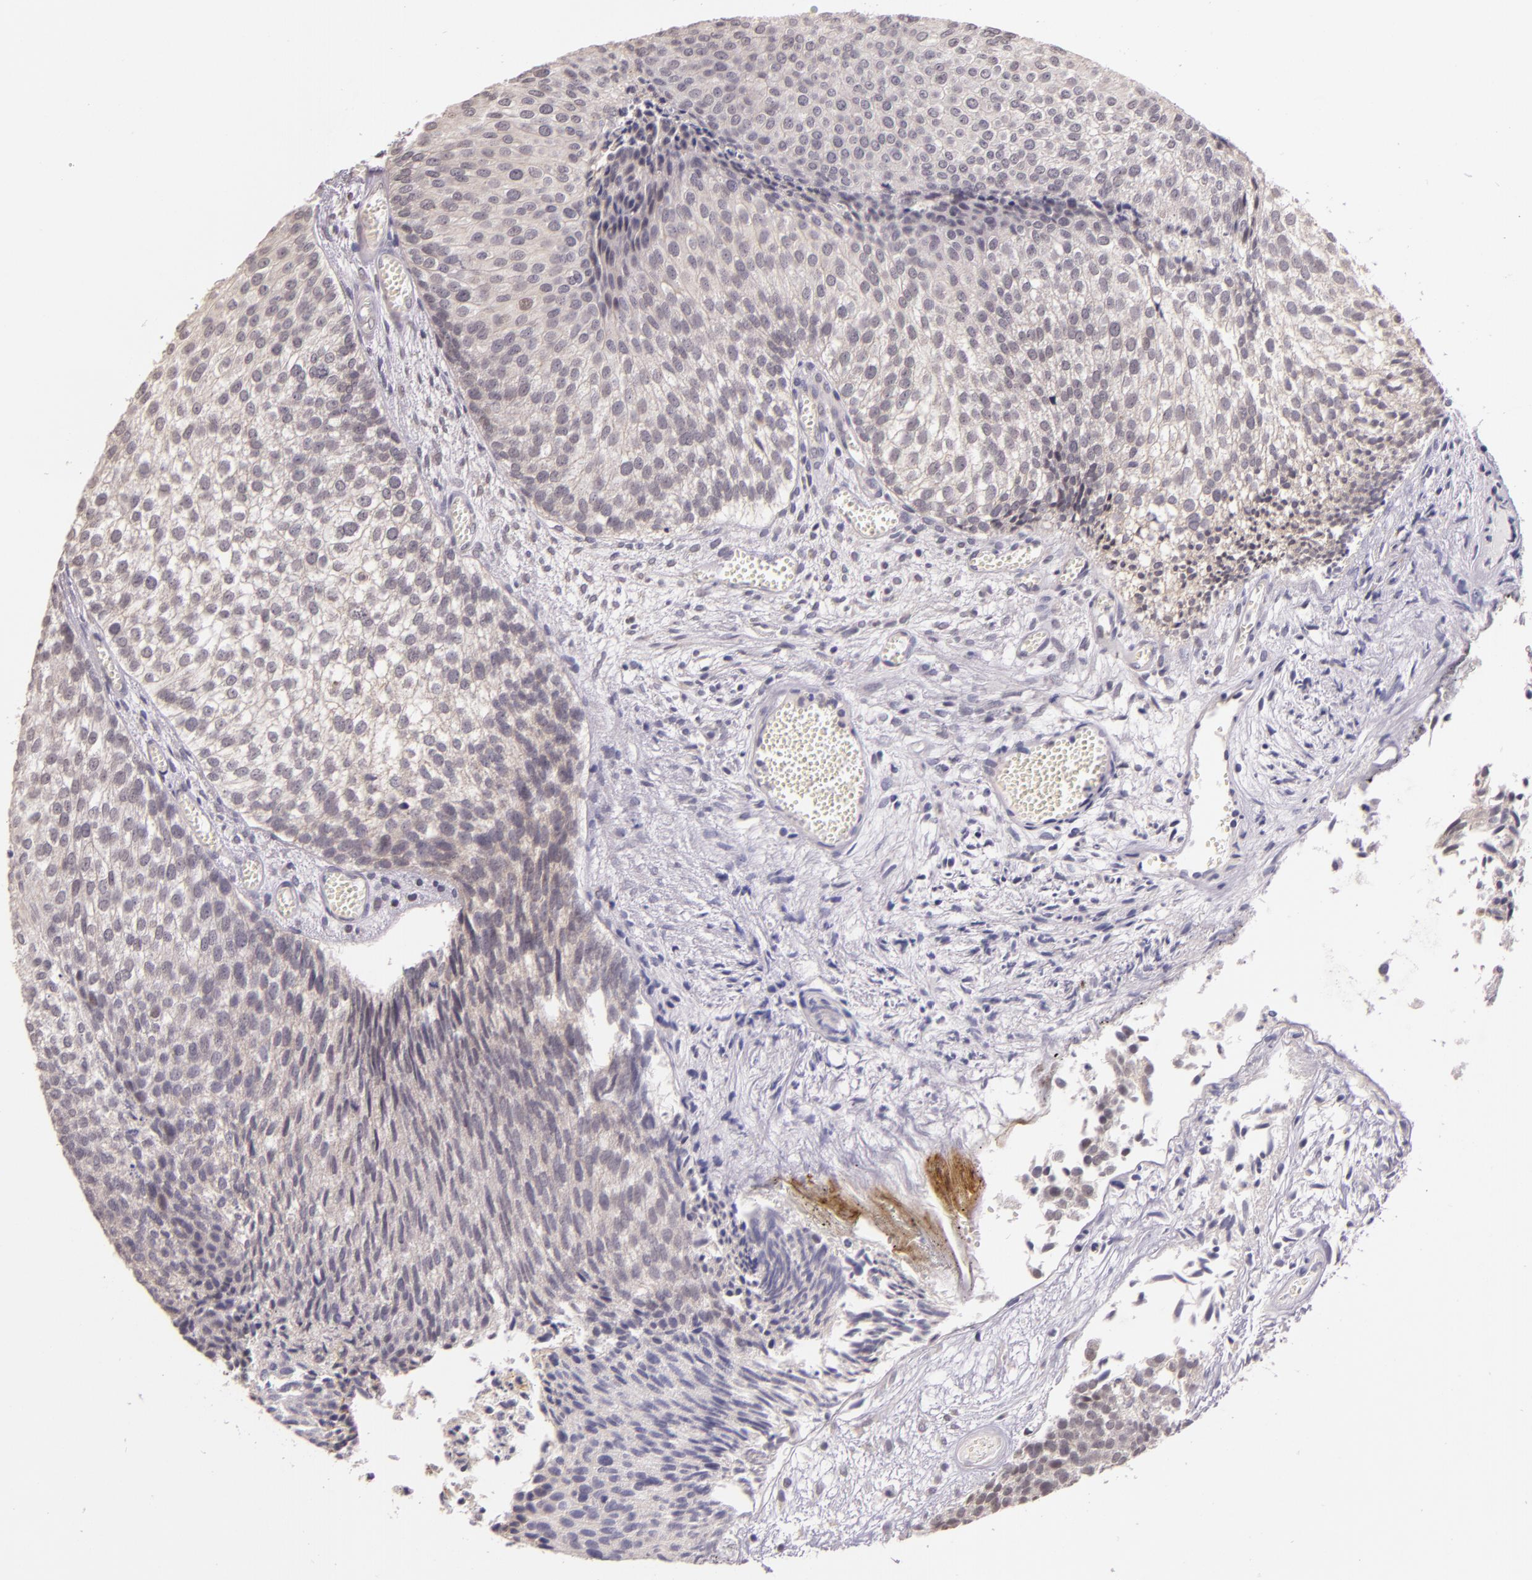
{"staining": {"intensity": "negative", "quantity": "none", "location": "none"}, "tissue": "urothelial cancer", "cell_type": "Tumor cells", "image_type": "cancer", "snomed": [{"axis": "morphology", "description": "Urothelial carcinoma, Low grade"}, {"axis": "topography", "description": "Urinary bladder"}], "caption": "A high-resolution photomicrograph shows immunohistochemistry (IHC) staining of urothelial cancer, which exhibits no significant staining in tumor cells. (Immunohistochemistry (ihc), brightfield microscopy, high magnification).", "gene": "ARMH4", "patient": {"sex": "male", "age": 84}}